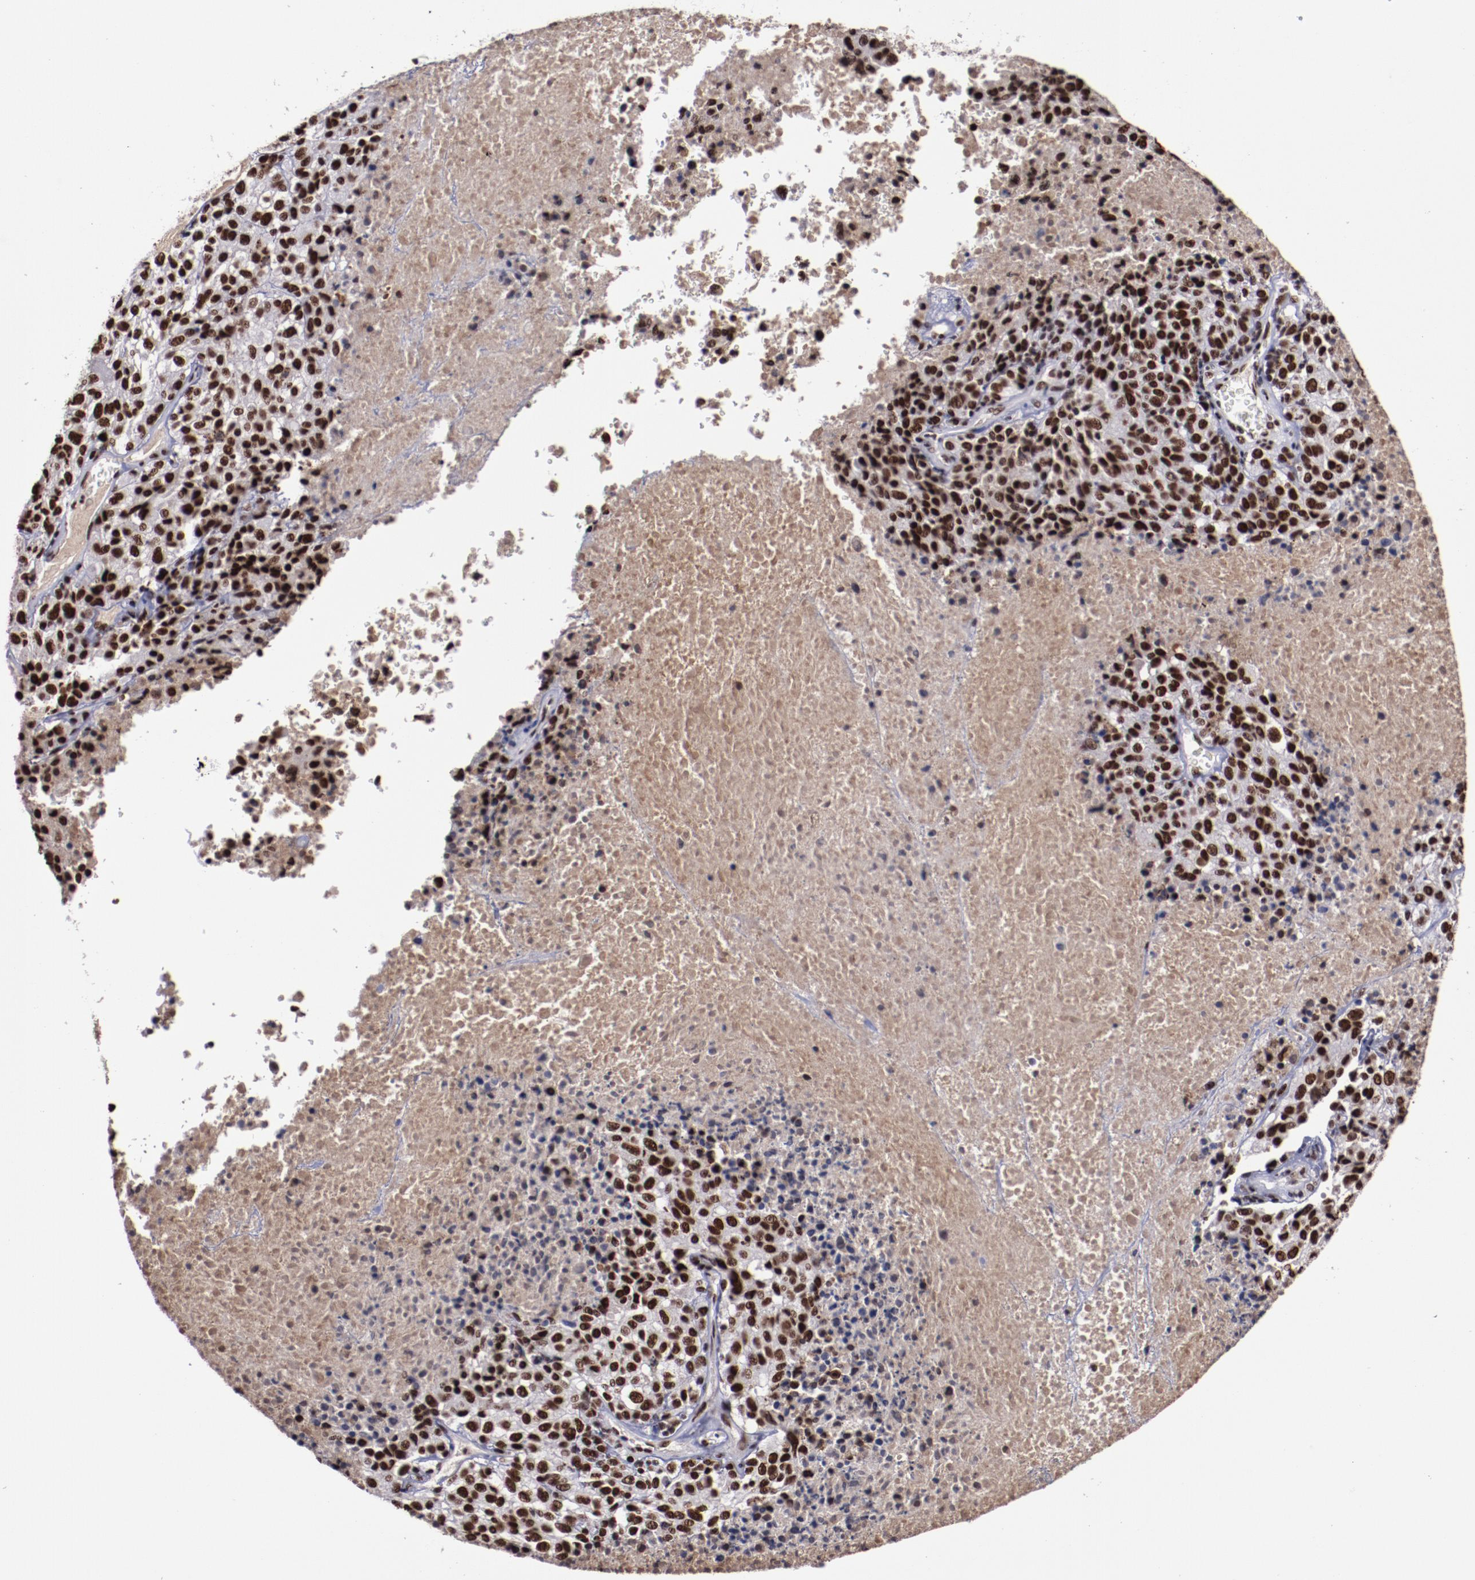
{"staining": {"intensity": "strong", "quantity": ">75%", "location": "nuclear"}, "tissue": "melanoma", "cell_type": "Tumor cells", "image_type": "cancer", "snomed": [{"axis": "morphology", "description": "Malignant melanoma, Metastatic site"}, {"axis": "topography", "description": "Cerebral cortex"}], "caption": "Immunohistochemical staining of human malignant melanoma (metastatic site) exhibits high levels of strong nuclear protein expression in about >75% of tumor cells.", "gene": "ERH", "patient": {"sex": "female", "age": 52}}